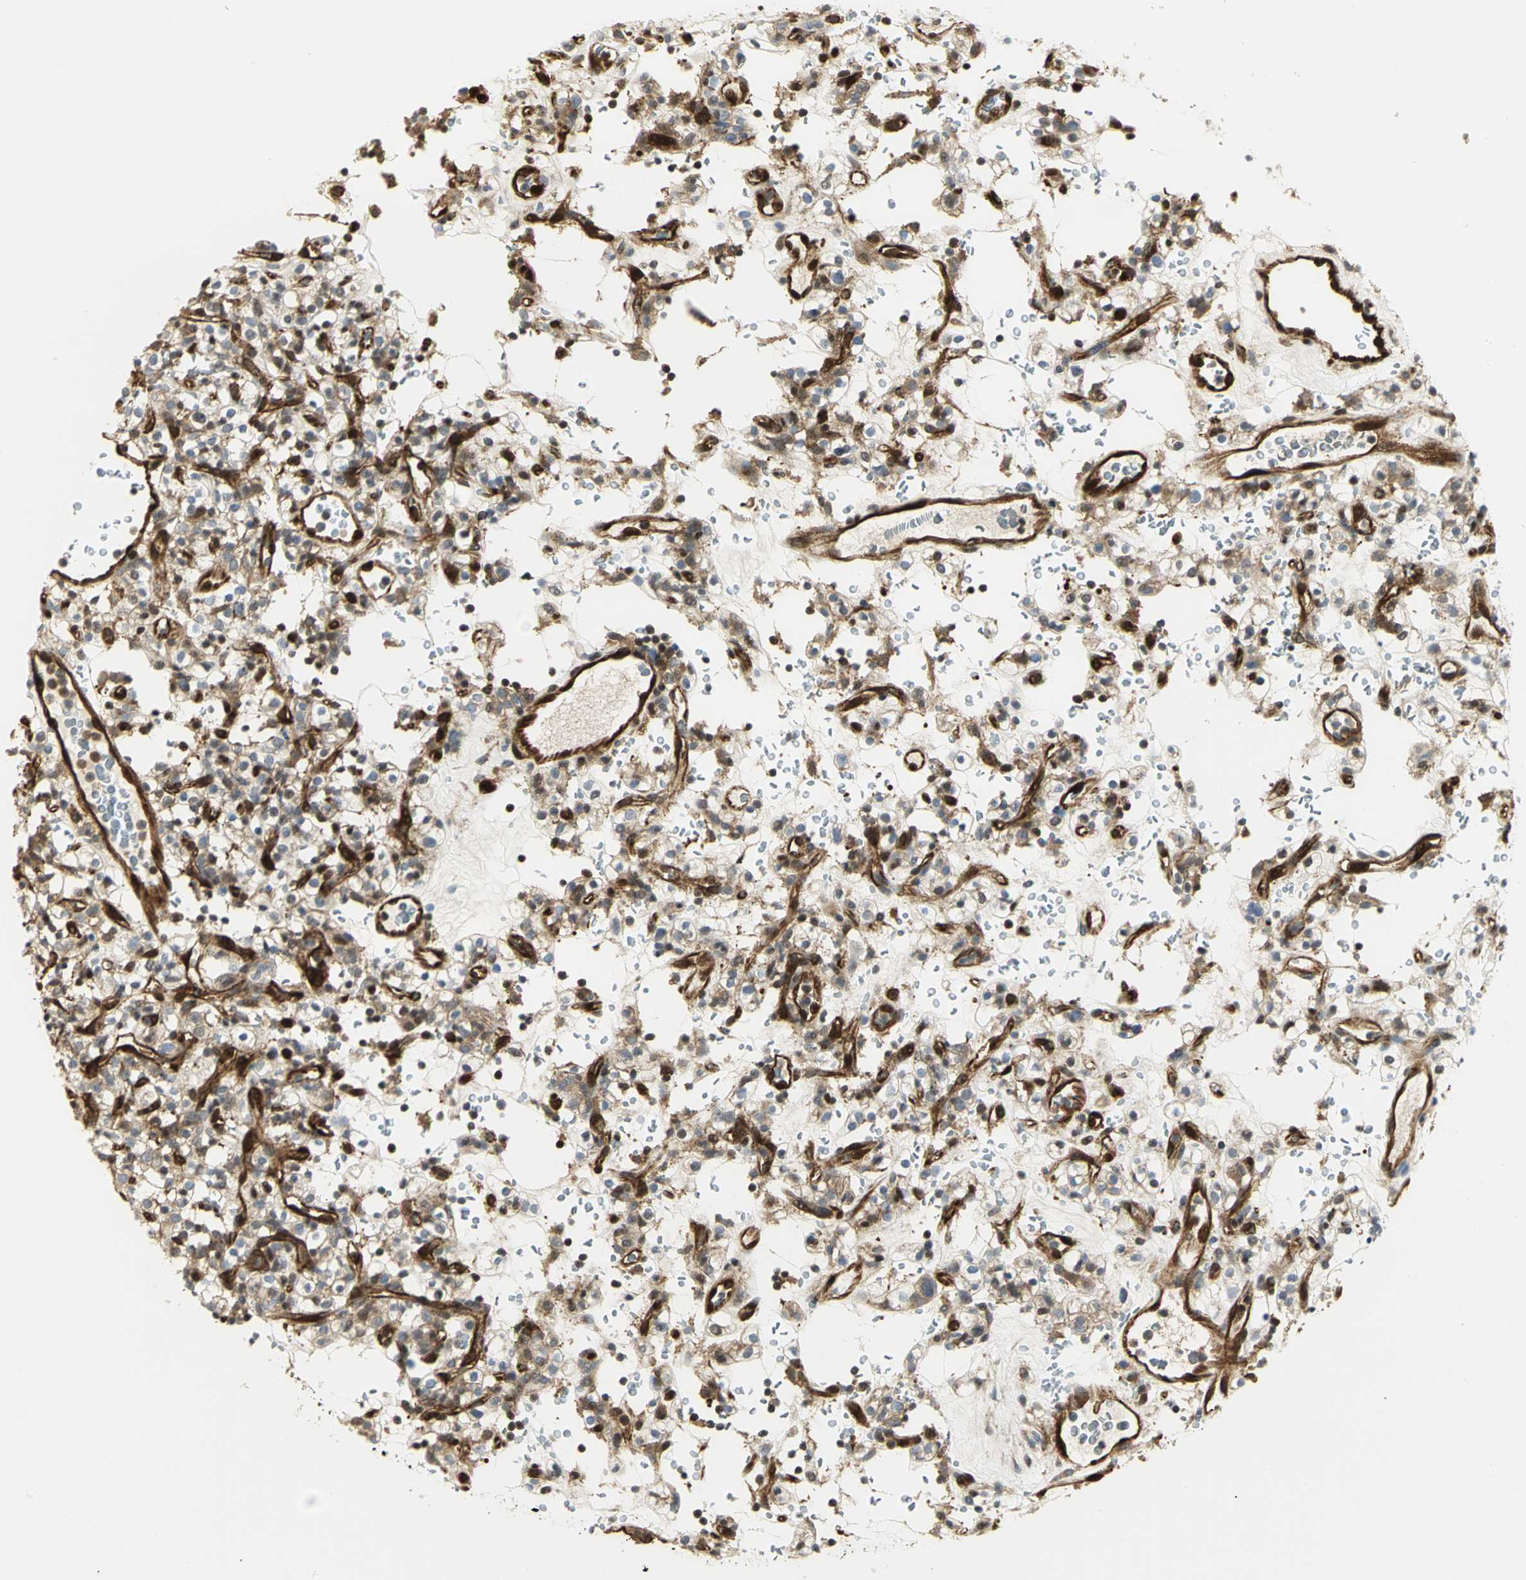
{"staining": {"intensity": "moderate", "quantity": ">75%", "location": "cytoplasmic/membranous,nuclear"}, "tissue": "renal cancer", "cell_type": "Tumor cells", "image_type": "cancer", "snomed": [{"axis": "morphology", "description": "Normal tissue, NOS"}, {"axis": "morphology", "description": "Adenocarcinoma, NOS"}, {"axis": "topography", "description": "Kidney"}], "caption": "A medium amount of moderate cytoplasmic/membranous and nuclear expression is identified in approximately >75% of tumor cells in renal cancer (adenocarcinoma) tissue.", "gene": "EEA1", "patient": {"sex": "female", "age": 72}}